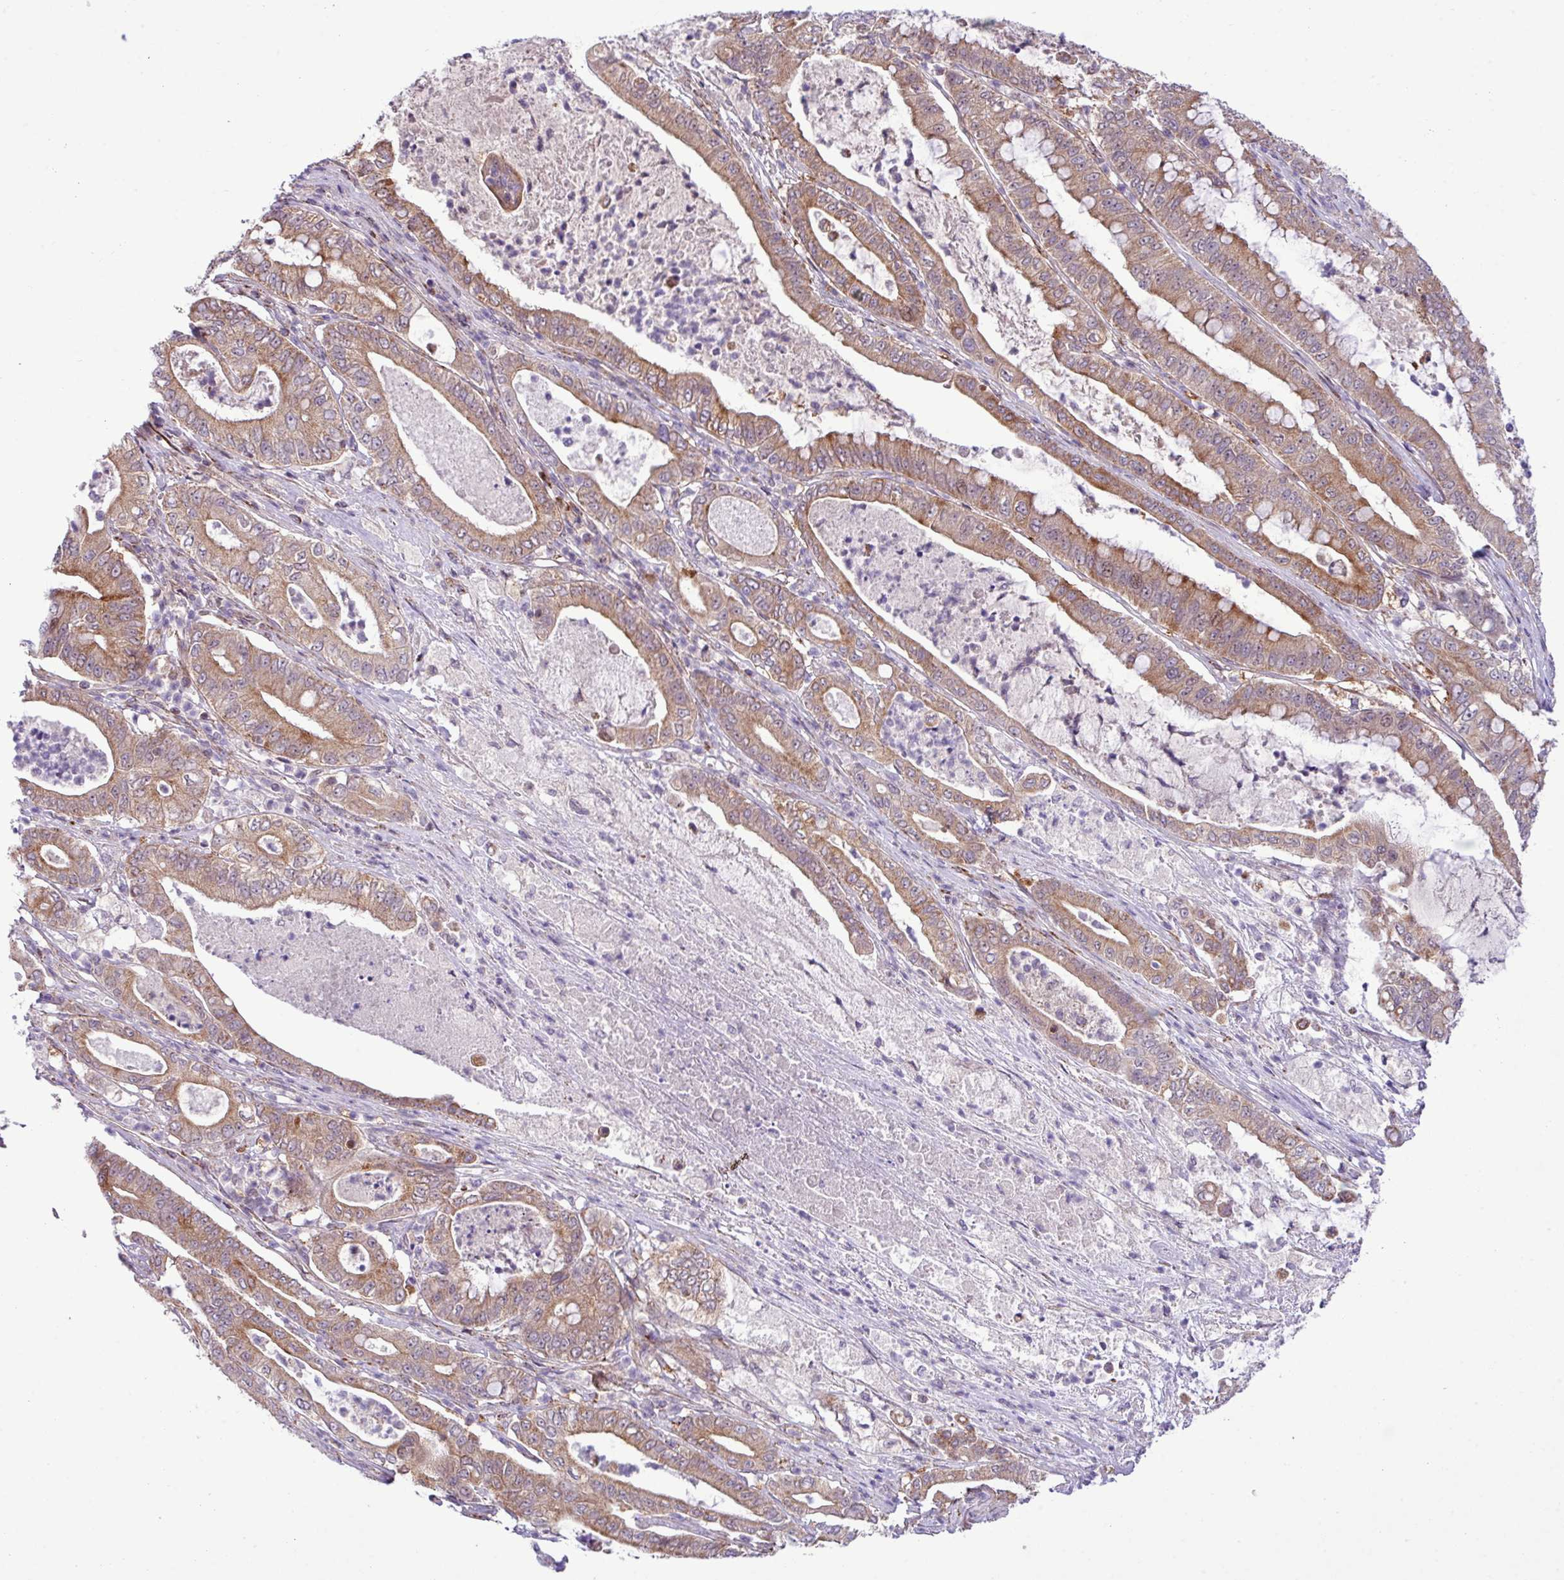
{"staining": {"intensity": "moderate", "quantity": ">75%", "location": "cytoplasmic/membranous"}, "tissue": "pancreatic cancer", "cell_type": "Tumor cells", "image_type": "cancer", "snomed": [{"axis": "morphology", "description": "Adenocarcinoma, NOS"}, {"axis": "topography", "description": "Pancreas"}], "caption": "This is a micrograph of IHC staining of adenocarcinoma (pancreatic), which shows moderate staining in the cytoplasmic/membranous of tumor cells.", "gene": "B3GNT9", "patient": {"sex": "male", "age": 71}}